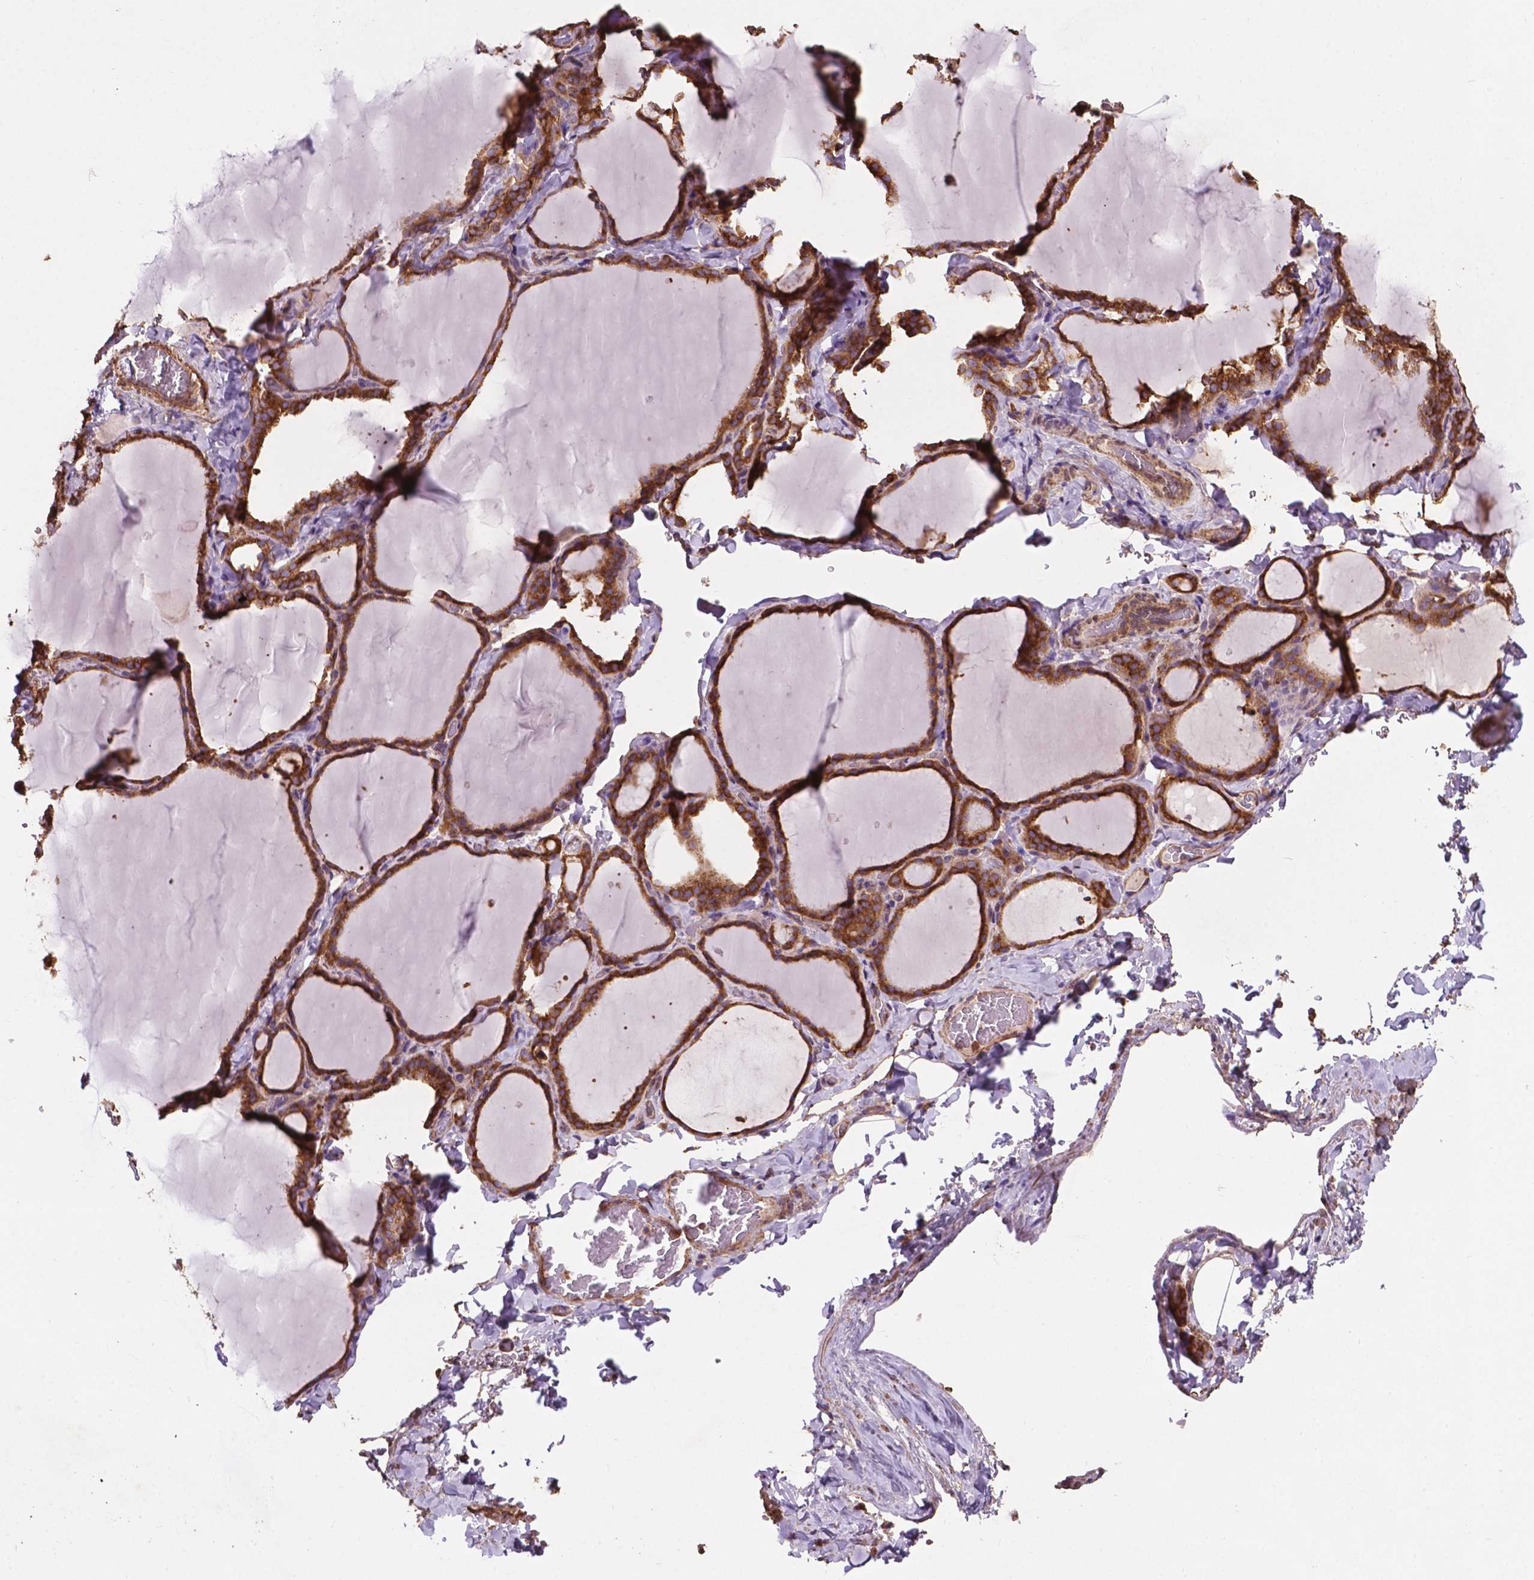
{"staining": {"intensity": "strong", "quantity": ">75%", "location": "cytoplasmic/membranous"}, "tissue": "thyroid gland", "cell_type": "Glandular cells", "image_type": "normal", "snomed": [{"axis": "morphology", "description": "Normal tissue, NOS"}, {"axis": "topography", "description": "Thyroid gland"}], "caption": "Human thyroid gland stained for a protein (brown) exhibits strong cytoplasmic/membranous positive positivity in about >75% of glandular cells.", "gene": "CCDC71L", "patient": {"sex": "female", "age": 22}}